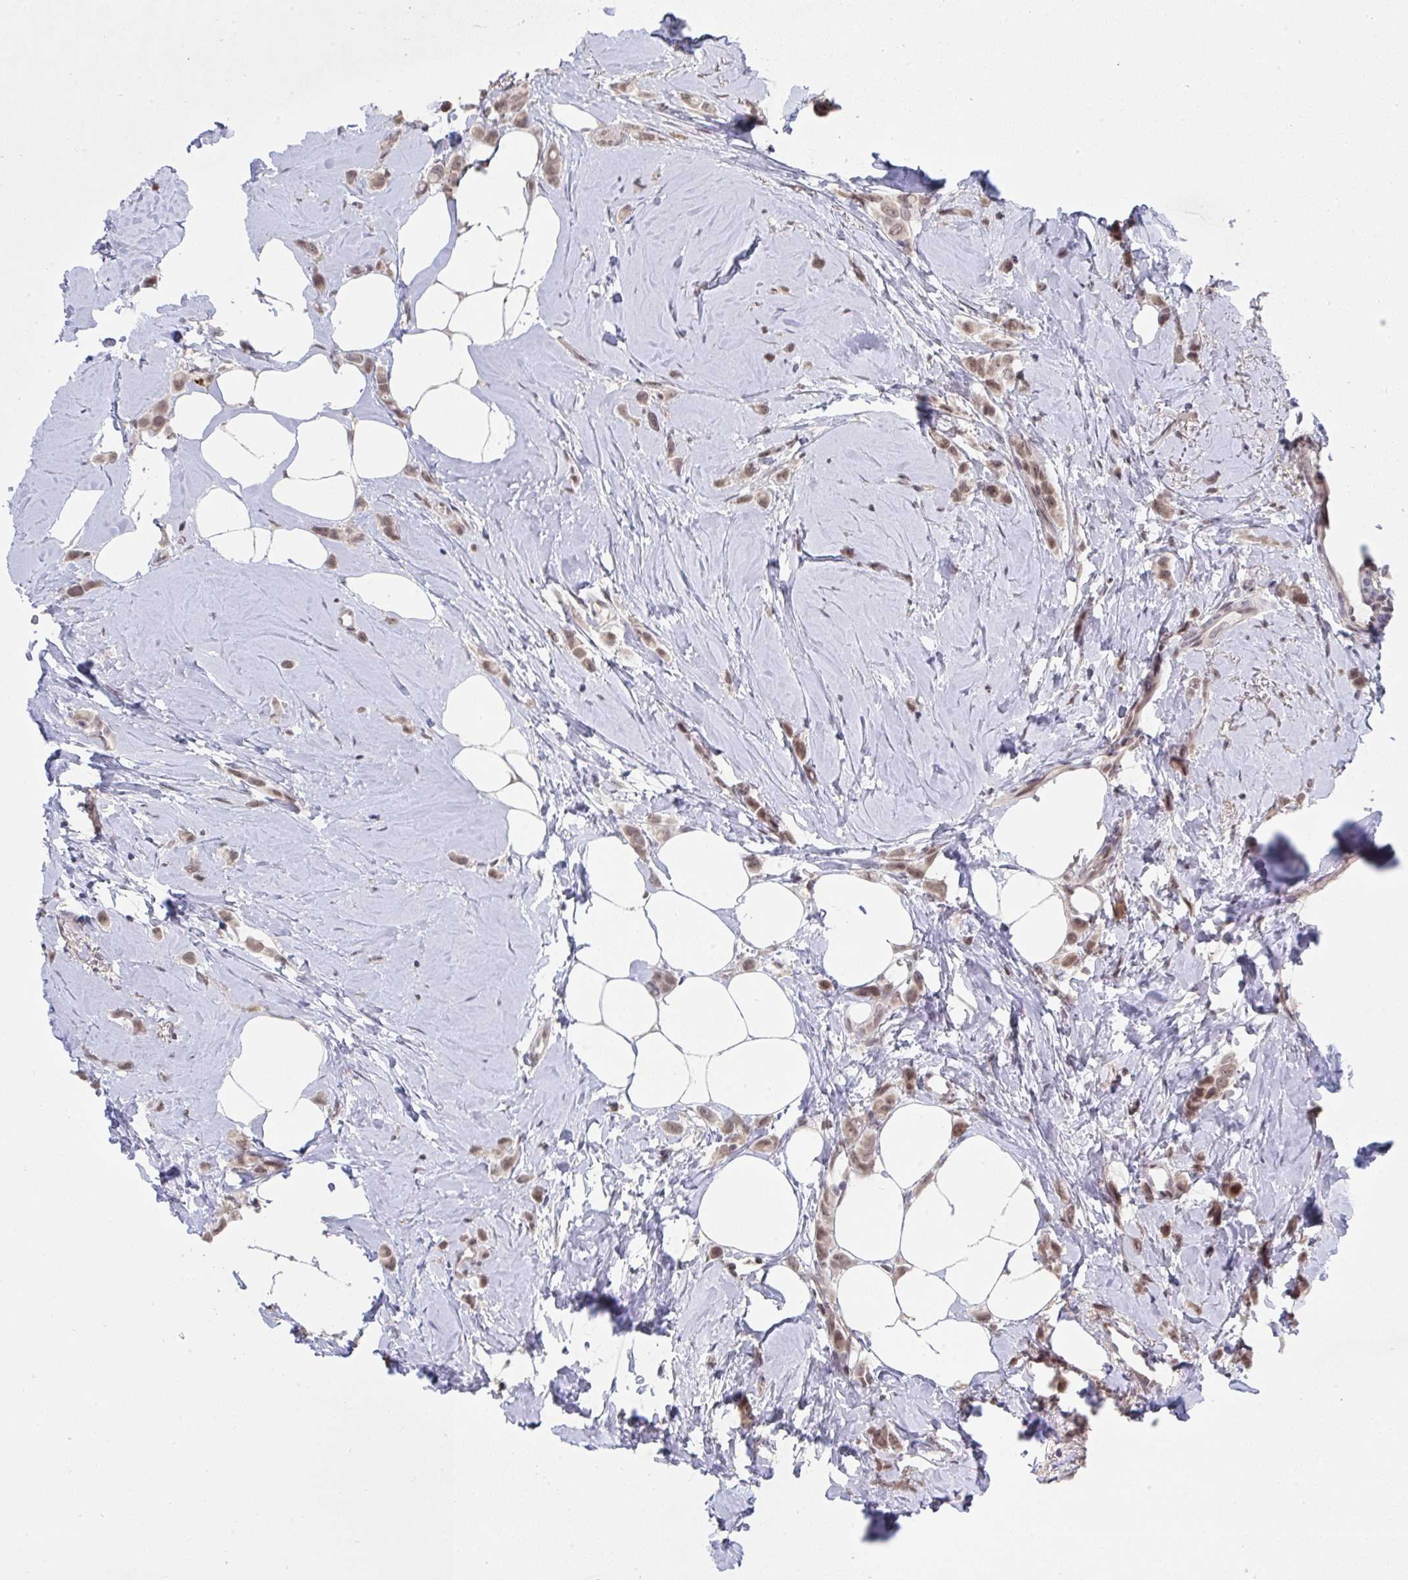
{"staining": {"intensity": "moderate", "quantity": ">75%", "location": "nuclear"}, "tissue": "breast cancer", "cell_type": "Tumor cells", "image_type": "cancer", "snomed": [{"axis": "morphology", "description": "Lobular carcinoma"}, {"axis": "topography", "description": "Breast"}], "caption": "High-power microscopy captured an IHC photomicrograph of breast cancer (lobular carcinoma), revealing moderate nuclear expression in approximately >75% of tumor cells.", "gene": "JMJD1C", "patient": {"sex": "female", "age": 66}}